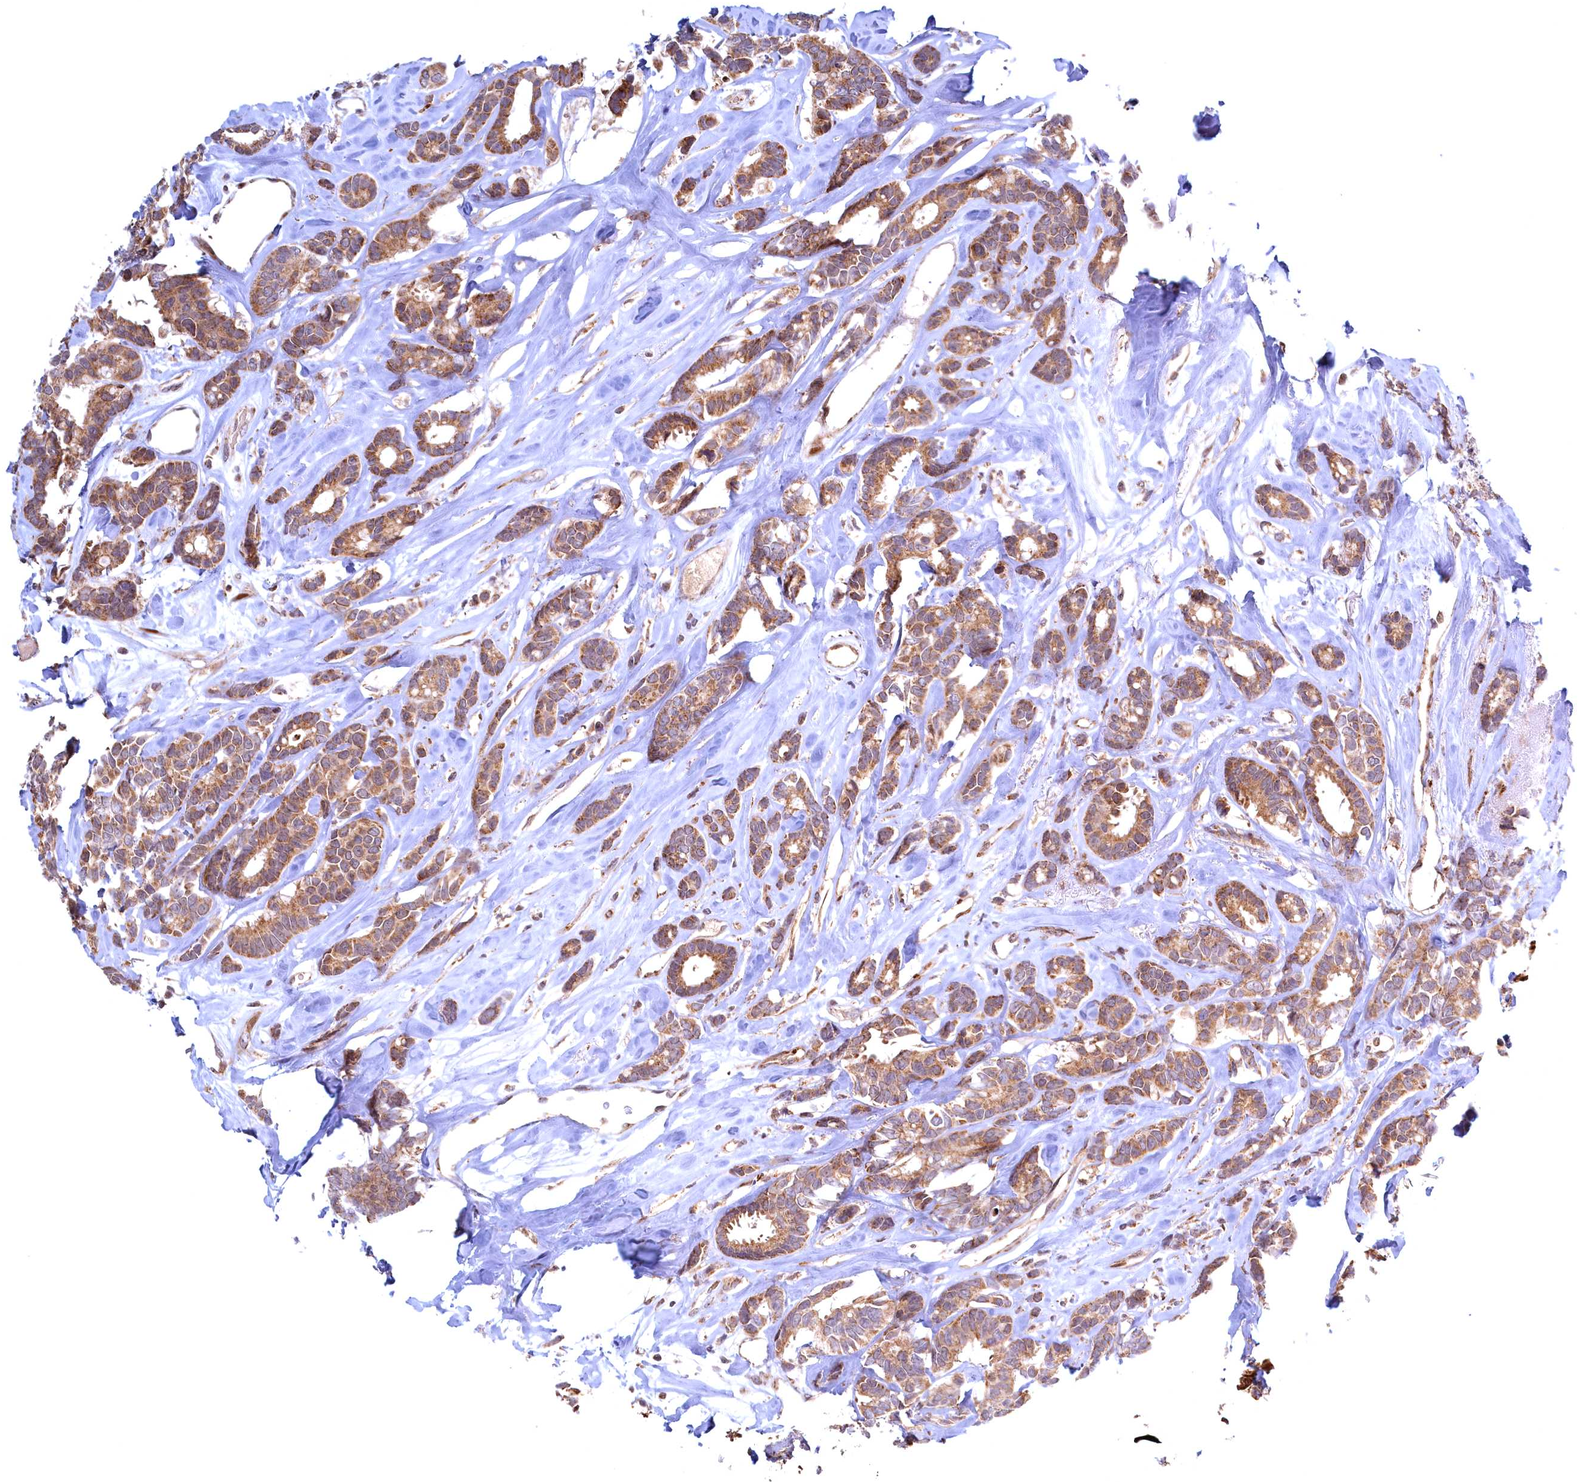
{"staining": {"intensity": "moderate", "quantity": ">75%", "location": "cytoplasmic/membranous"}, "tissue": "breast cancer", "cell_type": "Tumor cells", "image_type": "cancer", "snomed": [{"axis": "morphology", "description": "Duct carcinoma"}, {"axis": "topography", "description": "Breast"}], "caption": "Protein expression analysis of breast cancer (infiltrating ductal carcinoma) demonstrates moderate cytoplasmic/membranous positivity in about >75% of tumor cells. (IHC, brightfield microscopy, high magnification).", "gene": "PLA2G10", "patient": {"sex": "female", "age": 87}}